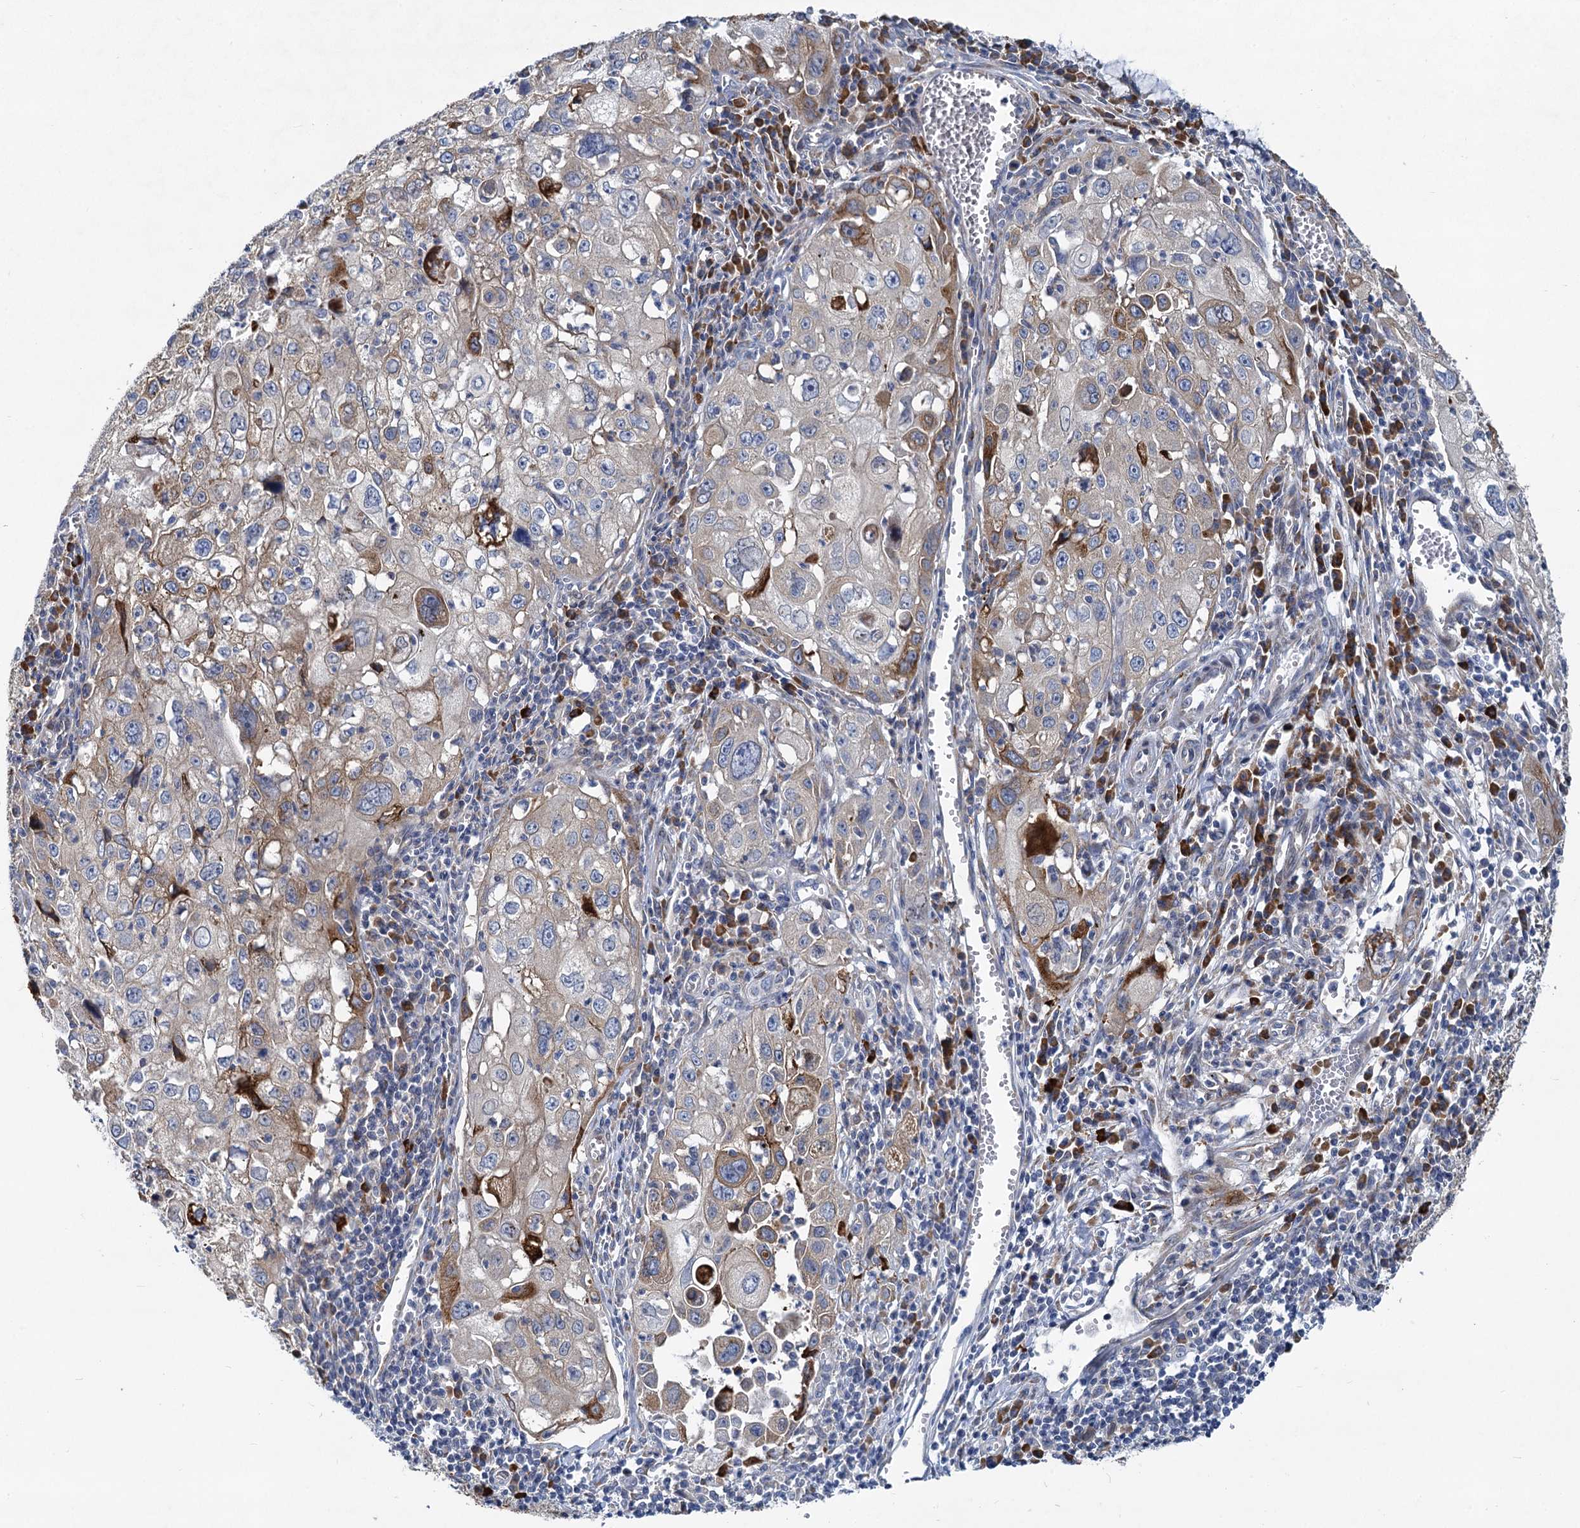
{"staining": {"intensity": "moderate", "quantity": "<25%", "location": "cytoplasmic/membranous"}, "tissue": "cervical cancer", "cell_type": "Tumor cells", "image_type": "cancer", "snomed": [{"axis": "morphology", "description": "Squamous cell carcinoma, NOS"}, {"axis": "topography", "description": "Cervix"}], "caption": "Immunohistochemistry of cervical cancer displays low levels of moderate cytoplasmic/membranous staining in about <25% of tumor cells. (Stains: DAB (3,3'-diaminobenzidine) in brown, nuclei in blue, Microscopy: brightfield microscopy at high magnification).", "gene": "PRSS35", "patient": {"sex": "female", "age": 42}}